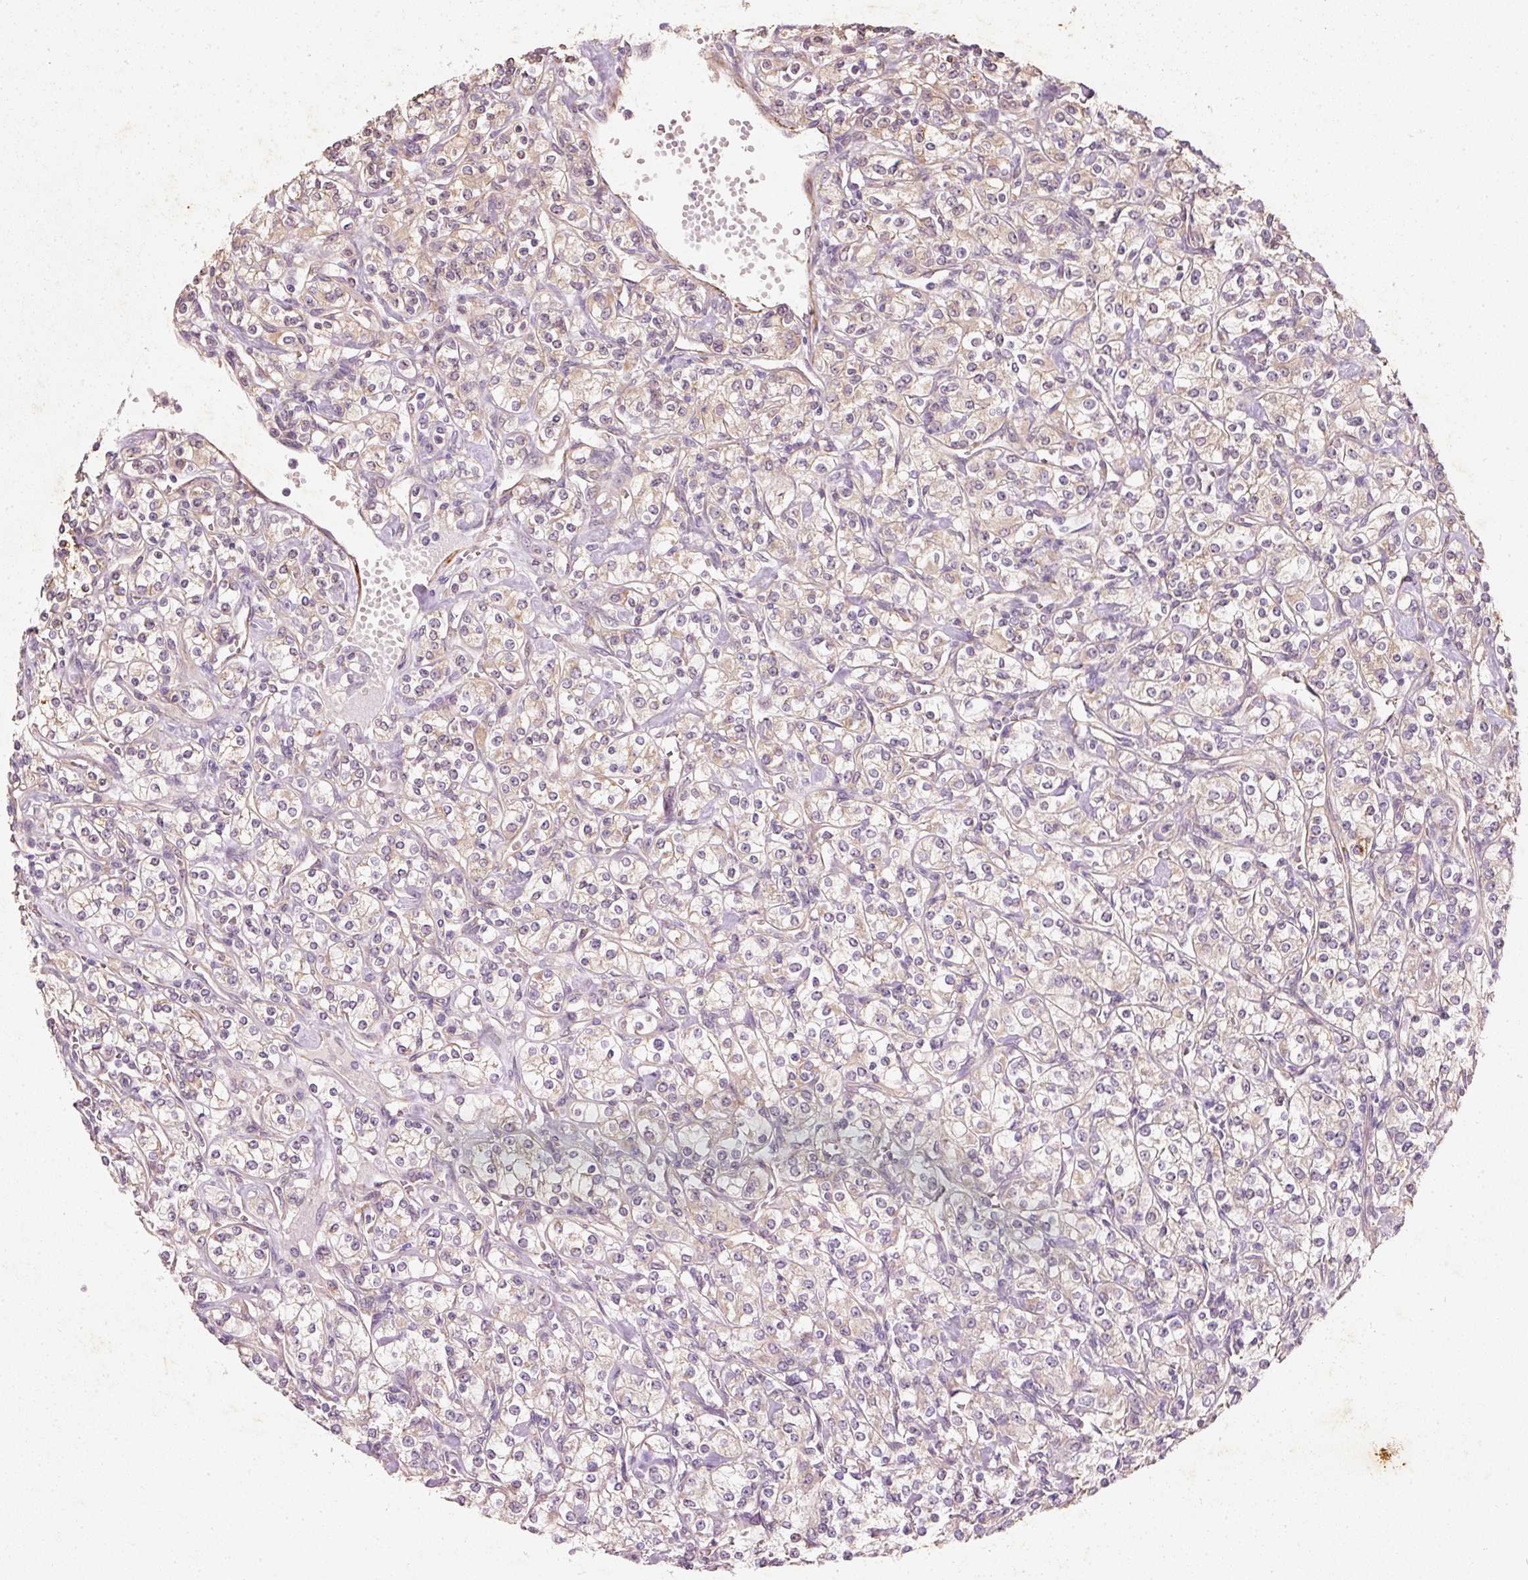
{"staining": {"intensity": "weak", "quantity": "<25%", "location": "cytoplasmic/membranous"}, "tissue": "renal cancer", "cell_type": "Tumor cells", "image_type": "cancer", "snomed": [{"axis": "morphology", "description": "Adenocarcinoma, NOS"}, {"axis": "topography", "description": "Kidney"}], "caption": "A photomicrograph of renal cancer (adenocarcinoma) stained for a protein displays no brown staining in tumor cells. (Immunohistochemistry, brightfield microscopy, high magnification).", "gene": "RGL2", "patient": {"sex": "male", "age": 77}}